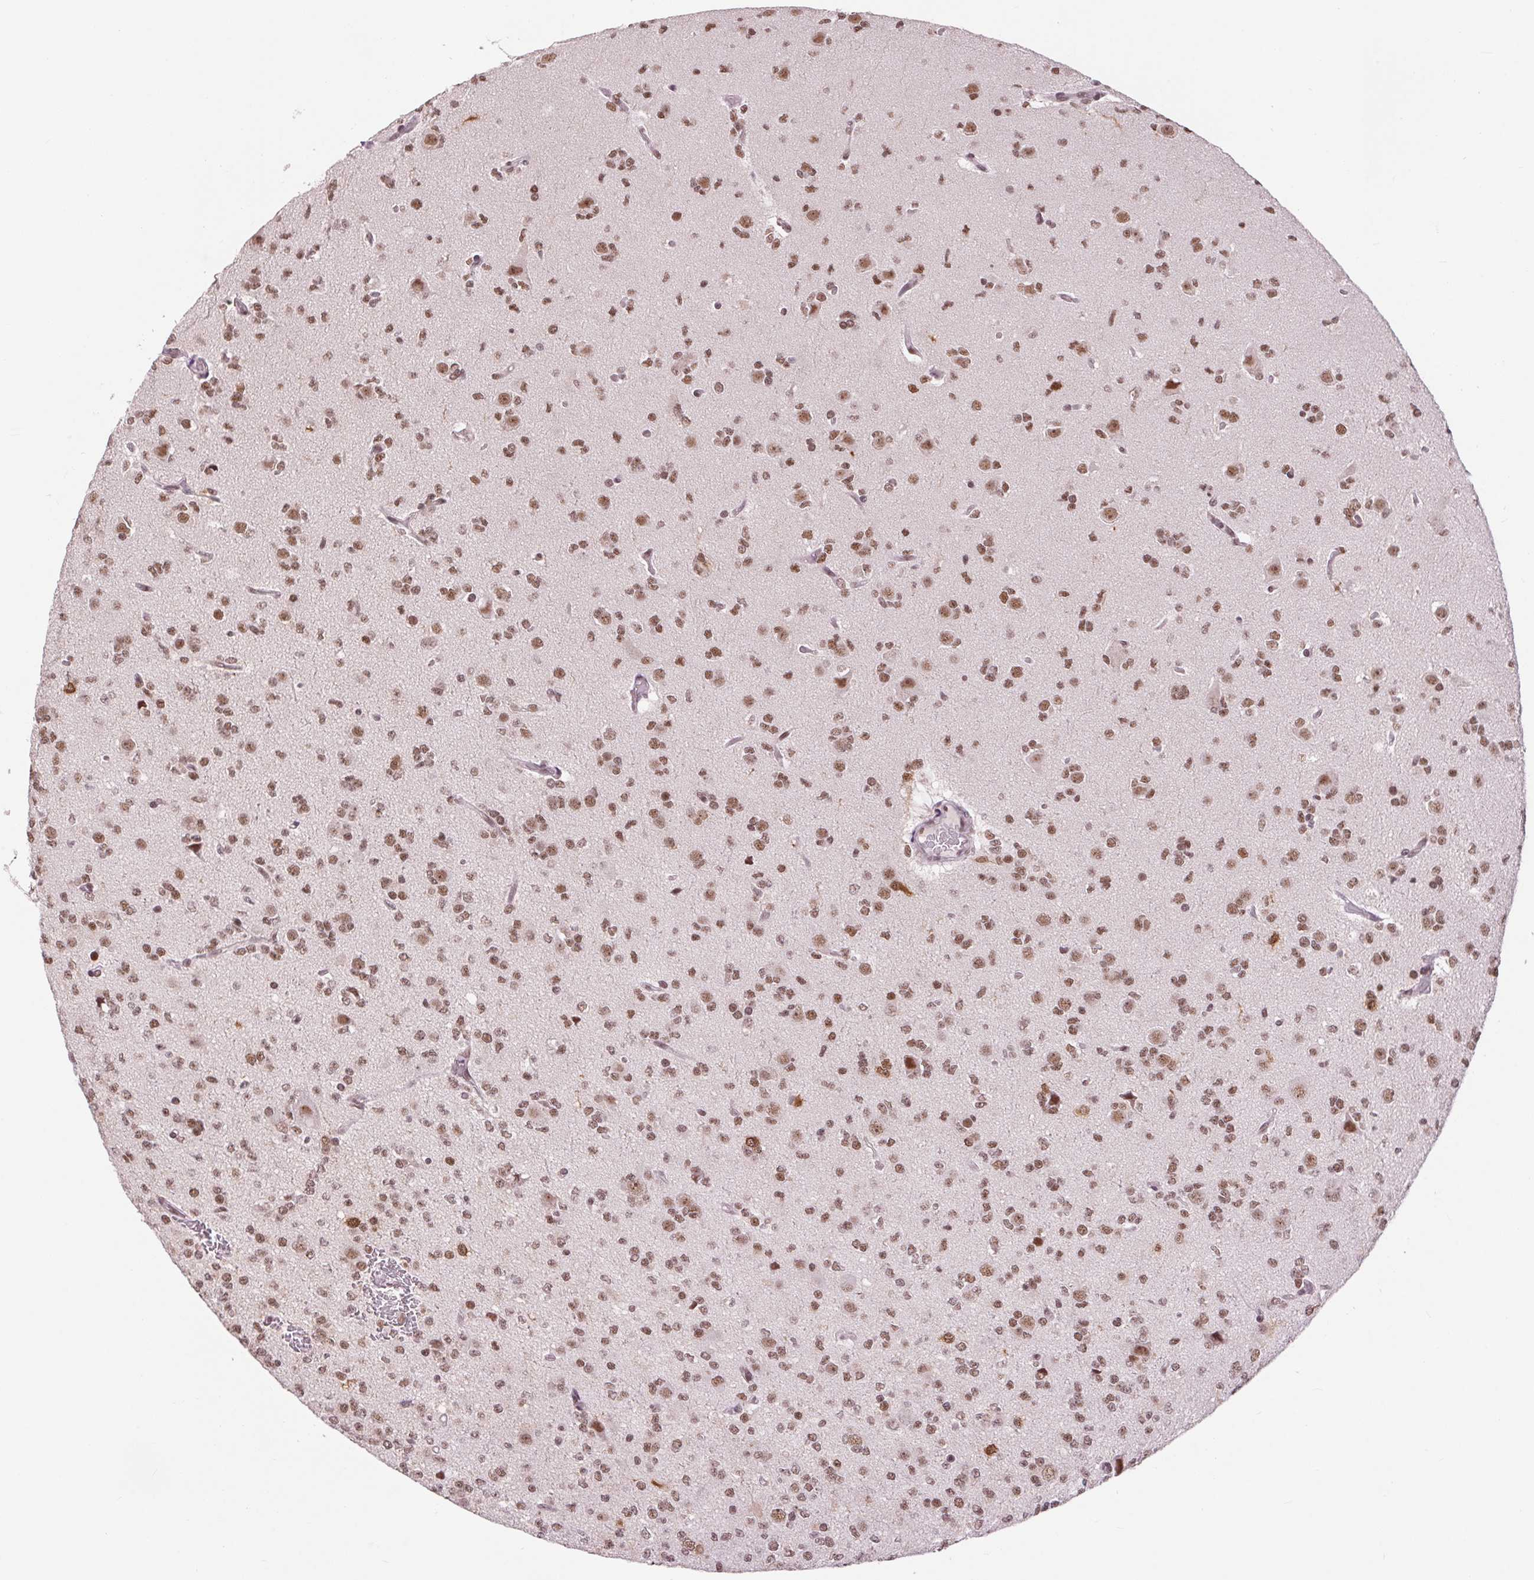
{"staining": {"intensity": "moderate", "quantity": ">75%", "location": "nuclear"}, "tissue": "glioma", "cell_type": "Tumor cells", "image_type": "cancer", "snomed": [{"axis": "morphology", "description": "Glioma, malignant, Low grade"}, {"axis": "topography", "description": "Brain"}], "caption": "DAB immunohistochemical staining of human glioma shows moderate nuclear protein staining in about >75% of tumor cells.", "gene": "CD2BP2", "patient": {"sex": "male", "age": 27}}